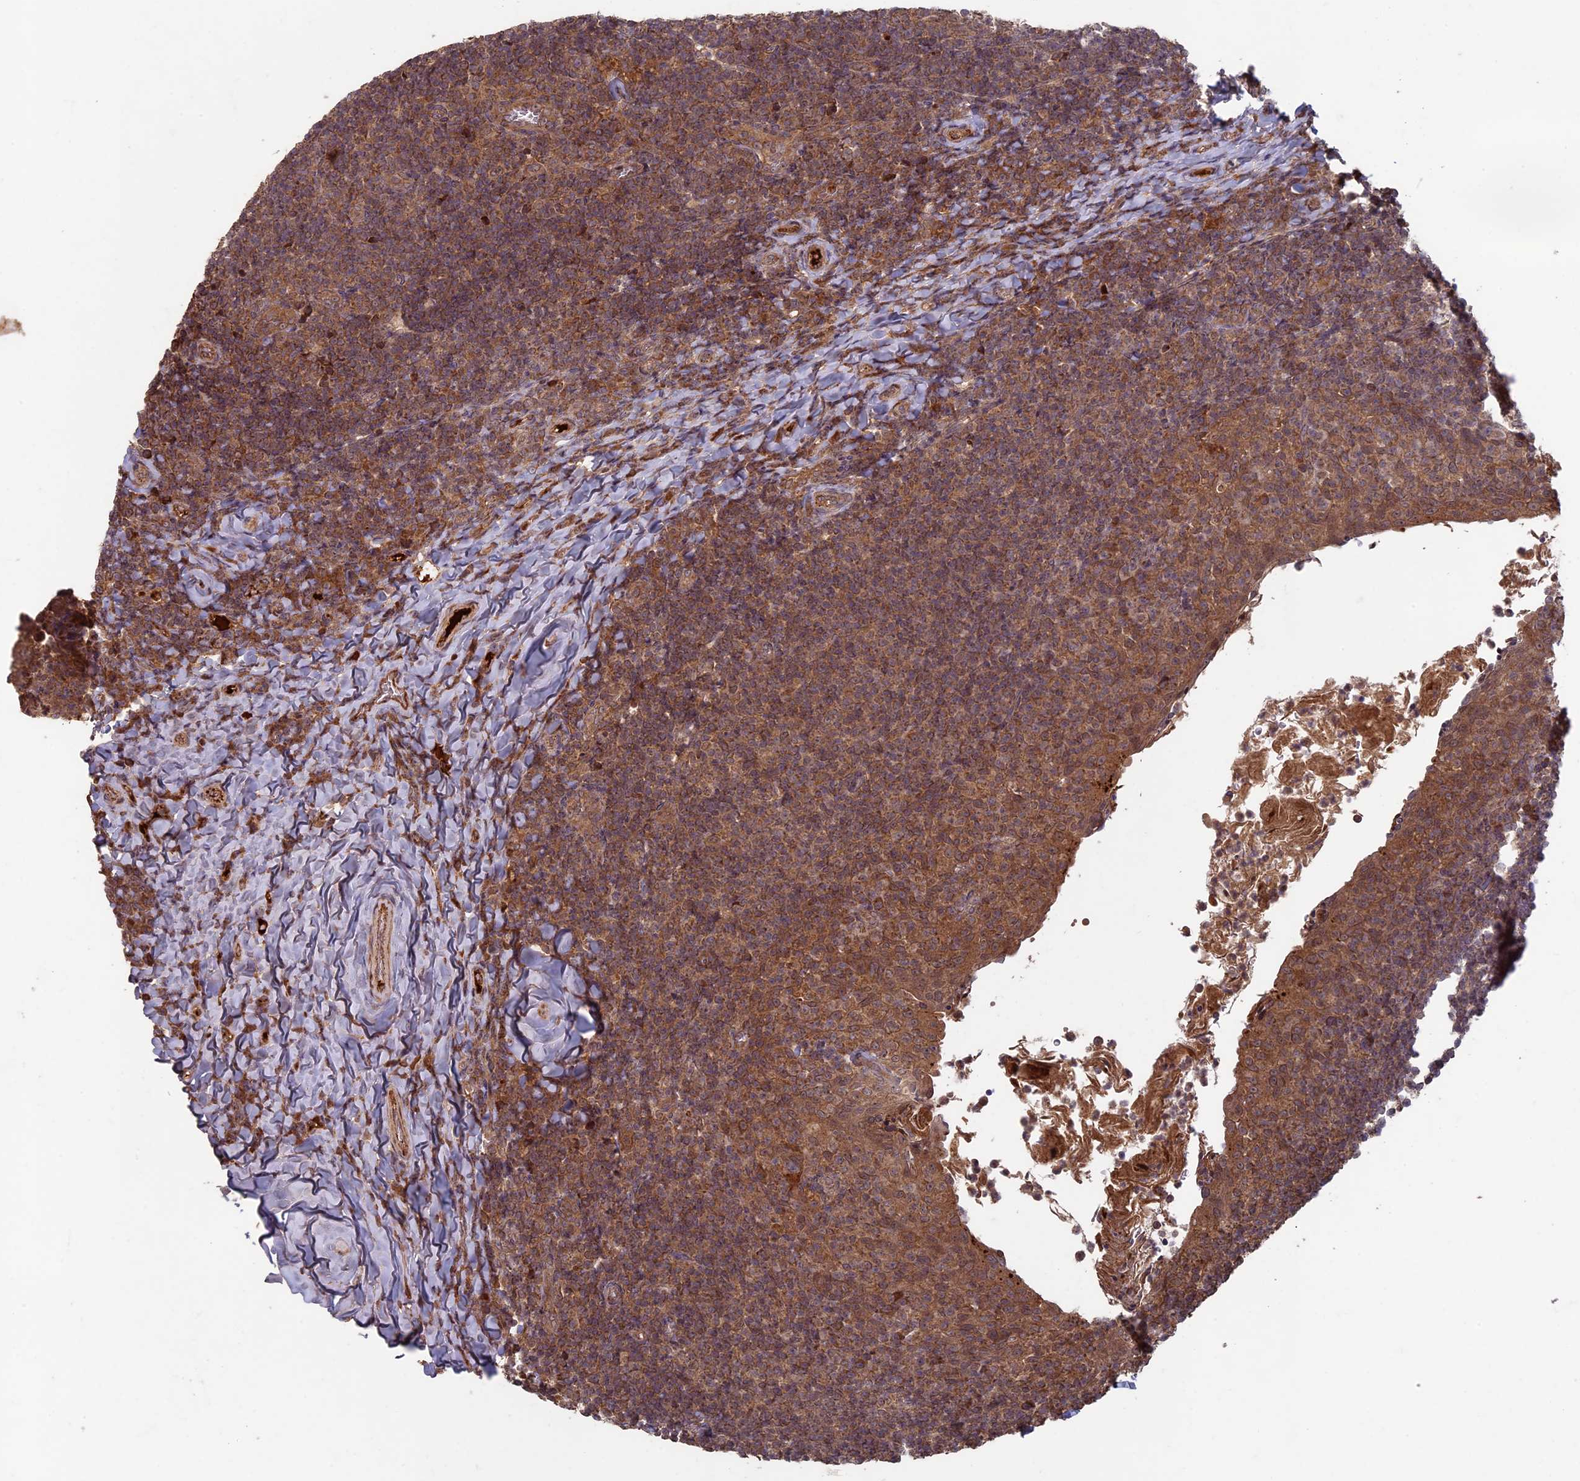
{"staining": {"intensity": "moderate", "quantity": ">75%", "location": "cytoplasmic/membranous"}, "tissue": "tonsil", "cell_type": "Germinal center cells", "image_type": "normal", "snomed": [{"axis": "morphology", "description": "Normal tissue, NOS"}, {"axis": "topography", "description": "Tonsil"}], "caption": "The image exhibits immunohistochemical staining of unremarkable tonsil. There is moderate cytoplasmic/membranous staining is seen in about >75% of germinal center cells.", "gene": "RCCD1", "patient": {"sex": "female", "age": 10}}